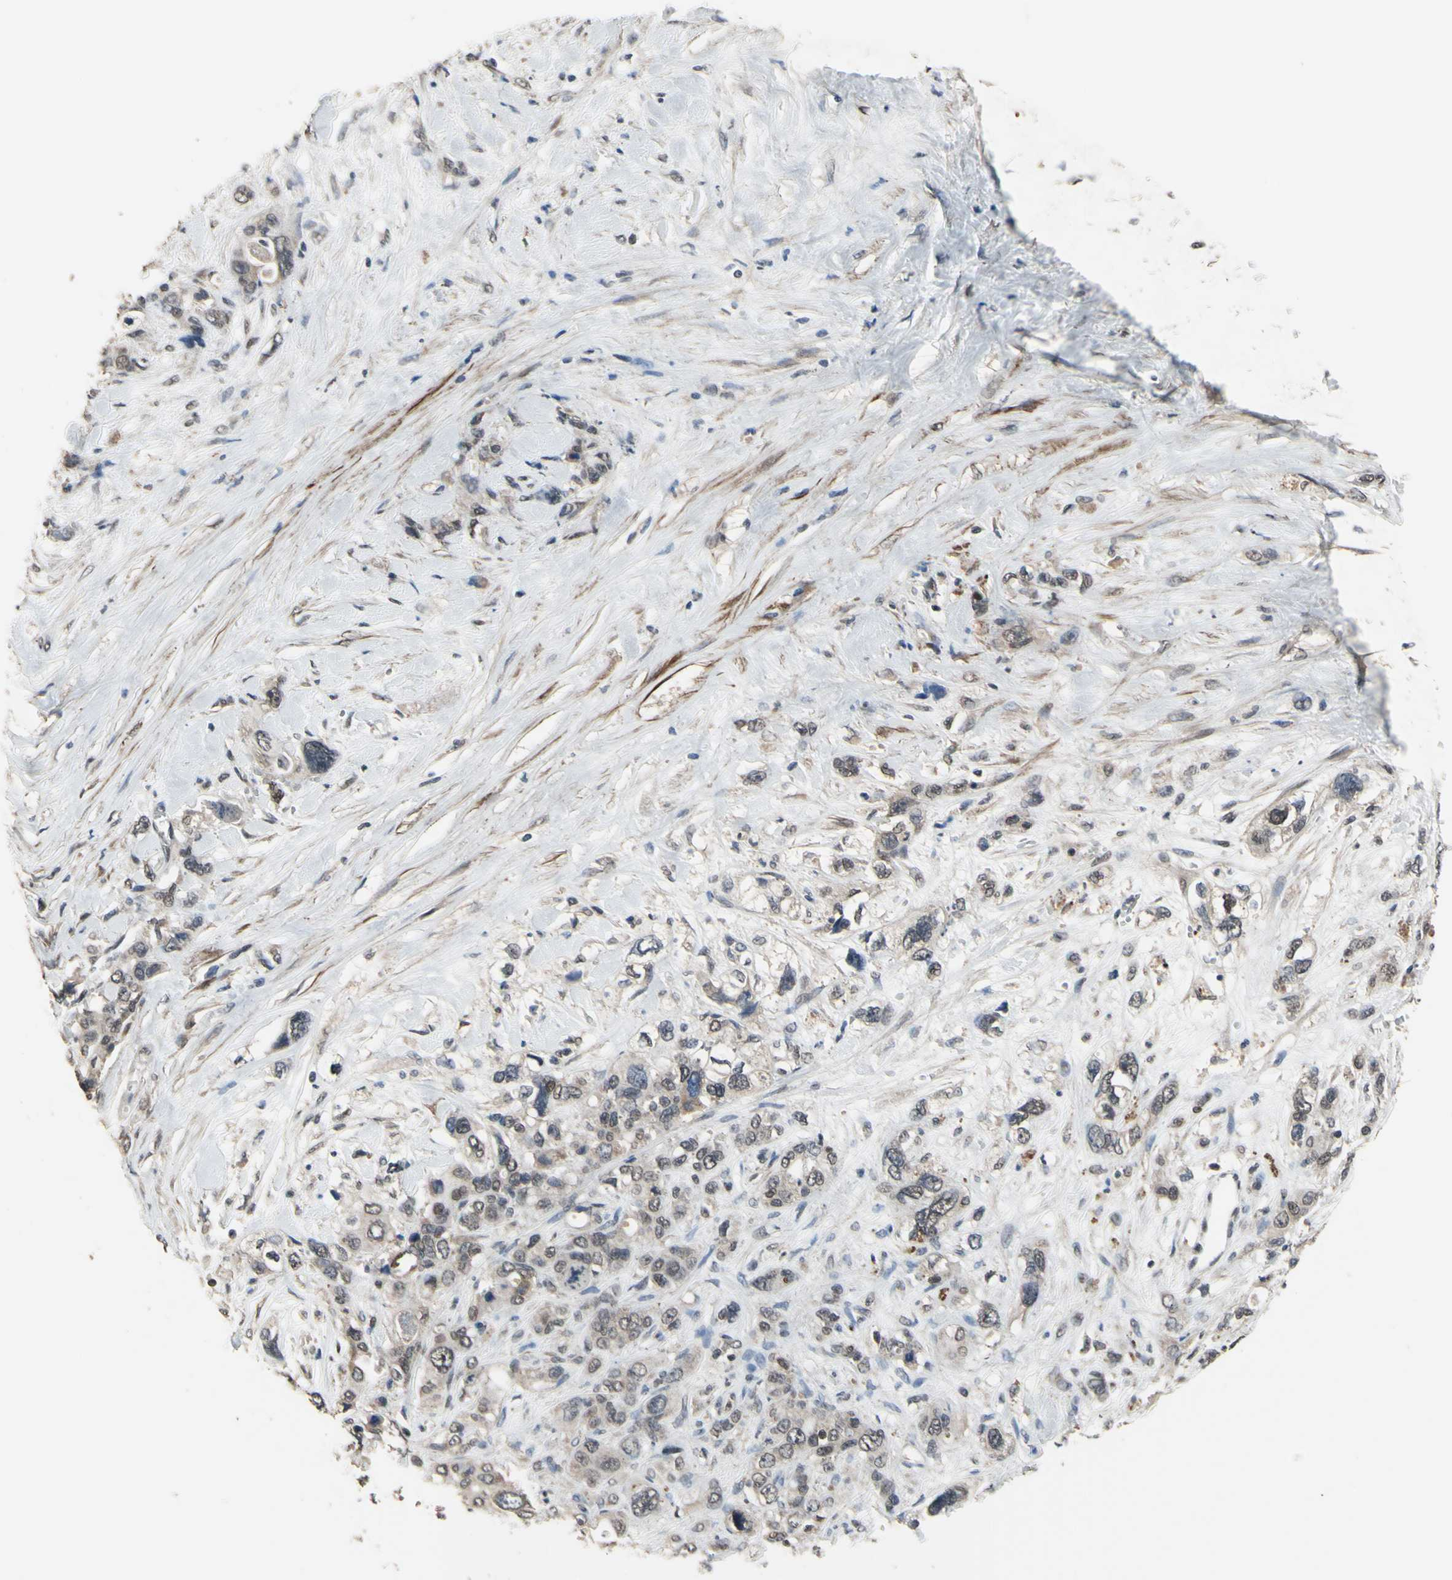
{"staining": {"intensity": "weak", "quantity": ">75%", "location": "cytoplasmic/membranous,nuclear"}, "tissue": "pancreatic cancer", "cell_type": "Tumor cells", "image_type": "cancer", "snomed": [{"axis": "morphology", "description": "Adenocarcinoma, NOS"}, {"axis": "topography", "description": "Pancreas"}], "caption": "Human adenocarcinoma (pancreatic) stained with a brown dye exhibits weak cytoplasmic/membranous and nuclear positive staining in approximately >75% of tumor cells.", "gene": "ZNF174", "patient": {"sex": "male", "age": 46}}